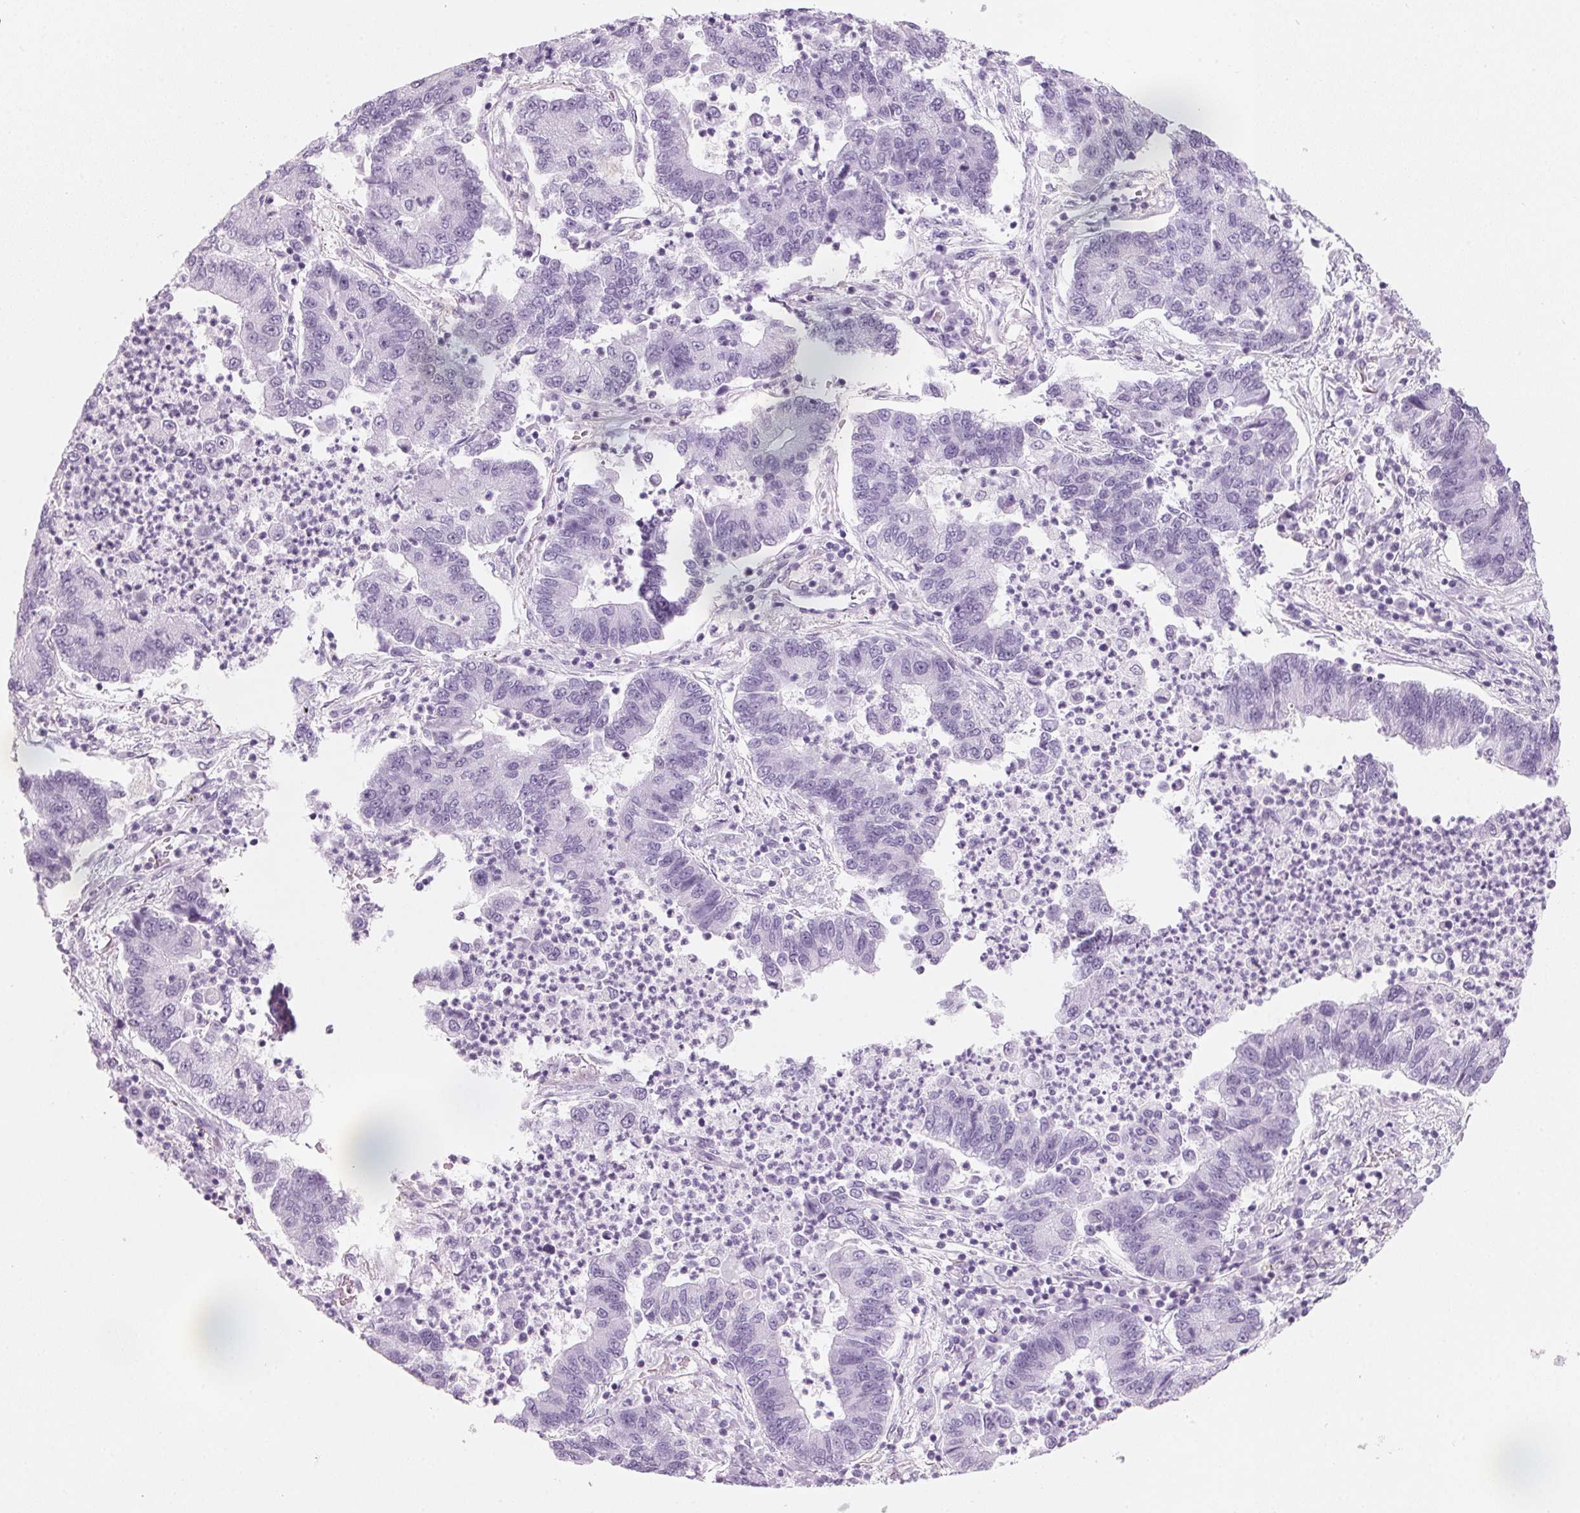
{"staining": {"intensity": "negative", "quantity": "none", "location": "none"}, "tissue": "lung cancer", "cell_type": "Tumor cells", "image_type": "cancer", "snomed": [{"axis": "morphology", "description": "Adenocarcinoma, NOS"}, {"axis": "topography", "description": "Lung"}], "caption": "Lung cancer was stained to show a protein in brown. There is no significant expression in tumor cells. Brightfield microscopy of IHC stained with DAB (3,3'-diaminobenzidine) (brown) and hematoxylin (blue), captured at high magnification.", "gene": "DNTTIP2", "patient": {"sex": "female", "age": 57}}